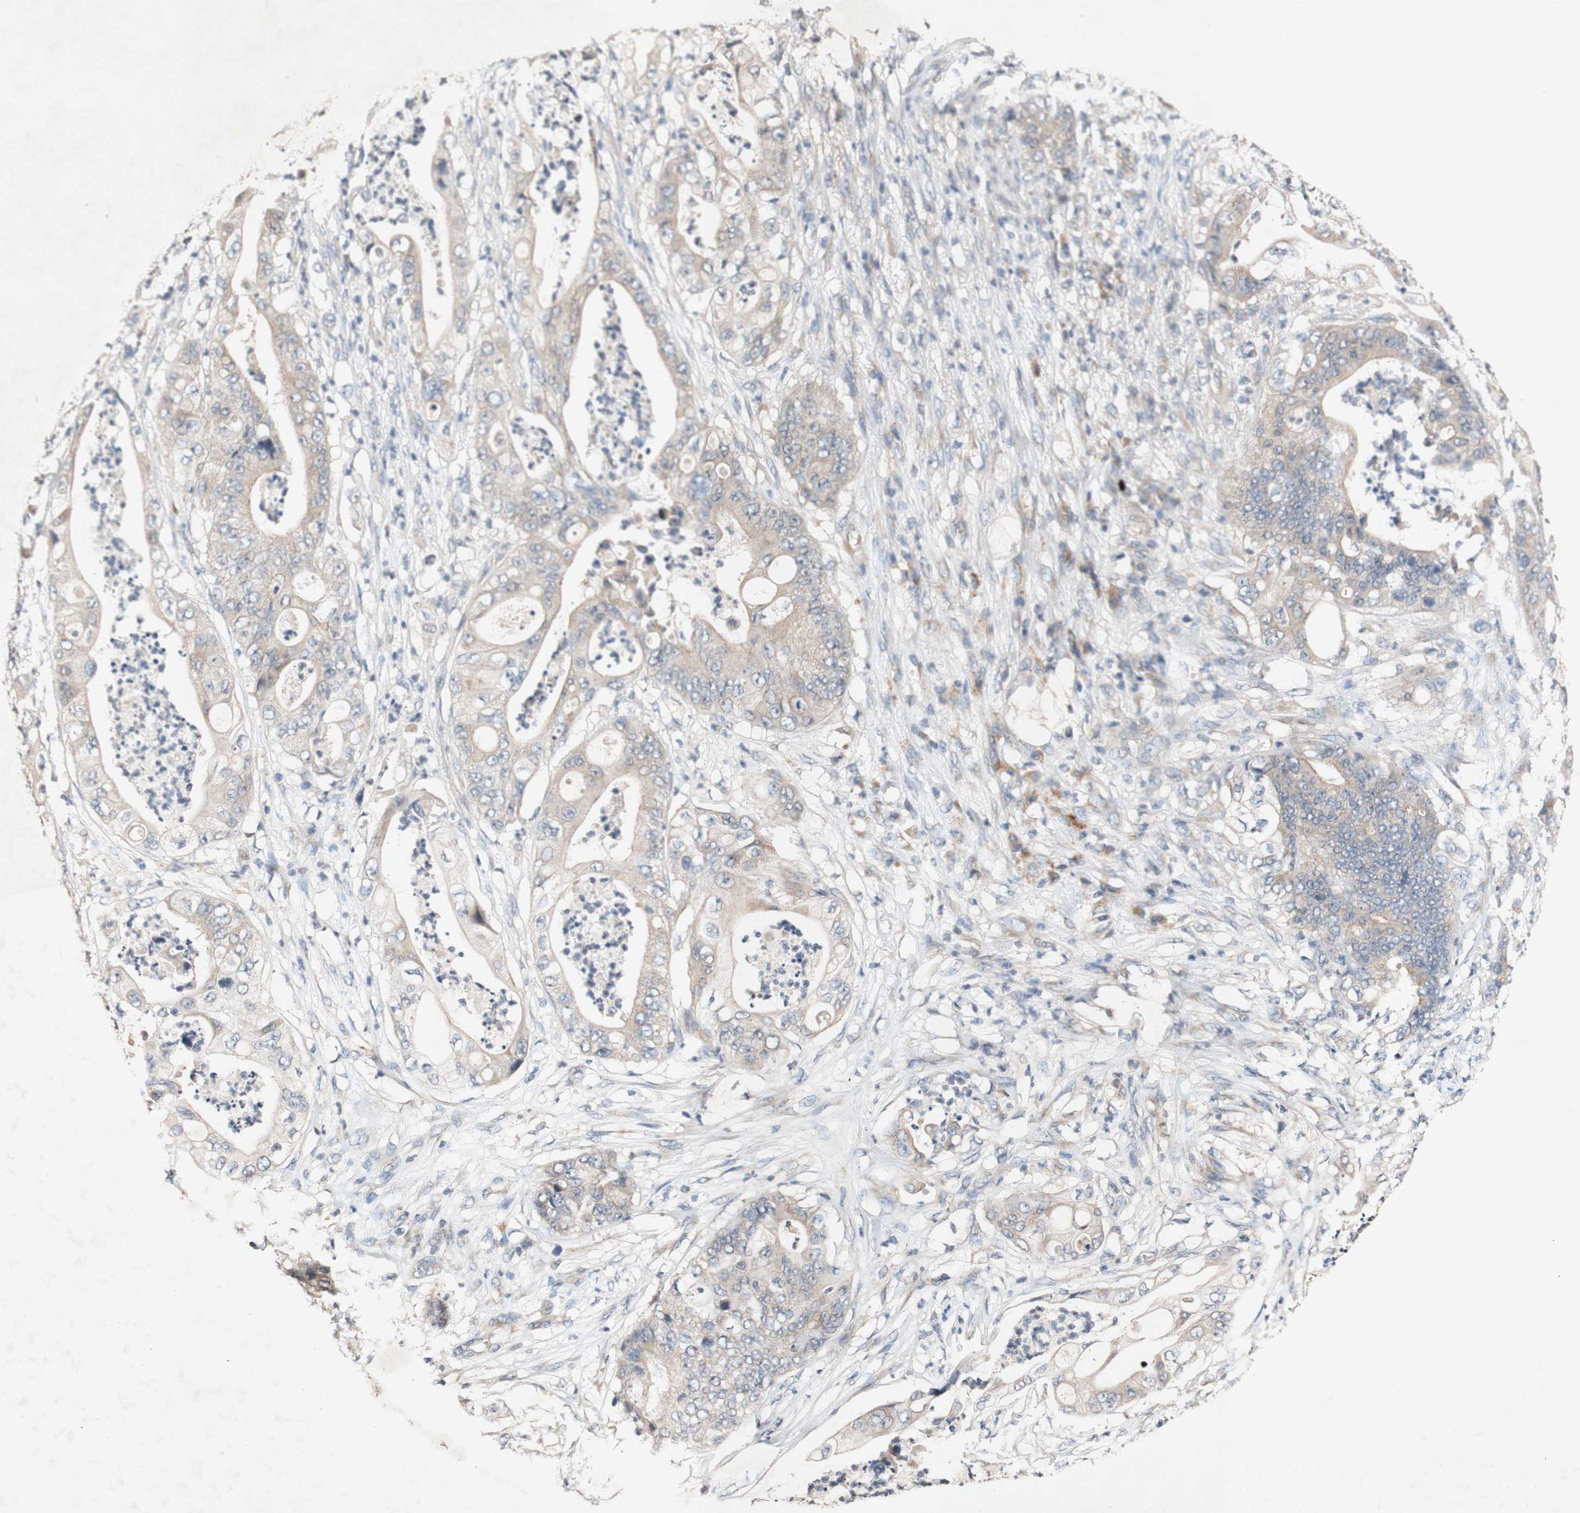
{"staining": {"intensity": "weak", "quantity": ">75%", "location": "cytoplasmic/membranous"}, "tissue": "stomach cancer", "cell_type": "Tumor cells", "image_type": "cancer", "snomed": [{"axis": "morphology", "description": "Adenocarcinoma, NOS"}, {"axis": "topography", "description": "Stomach"}], "caption": "An image of stomach adenocarcinoma stained for a protein demonstrates weak cytoplasmic/membranous brown staining in tumor cells.", "gene": "PIN1", "patient": {"sex": "female", "age": 73}}